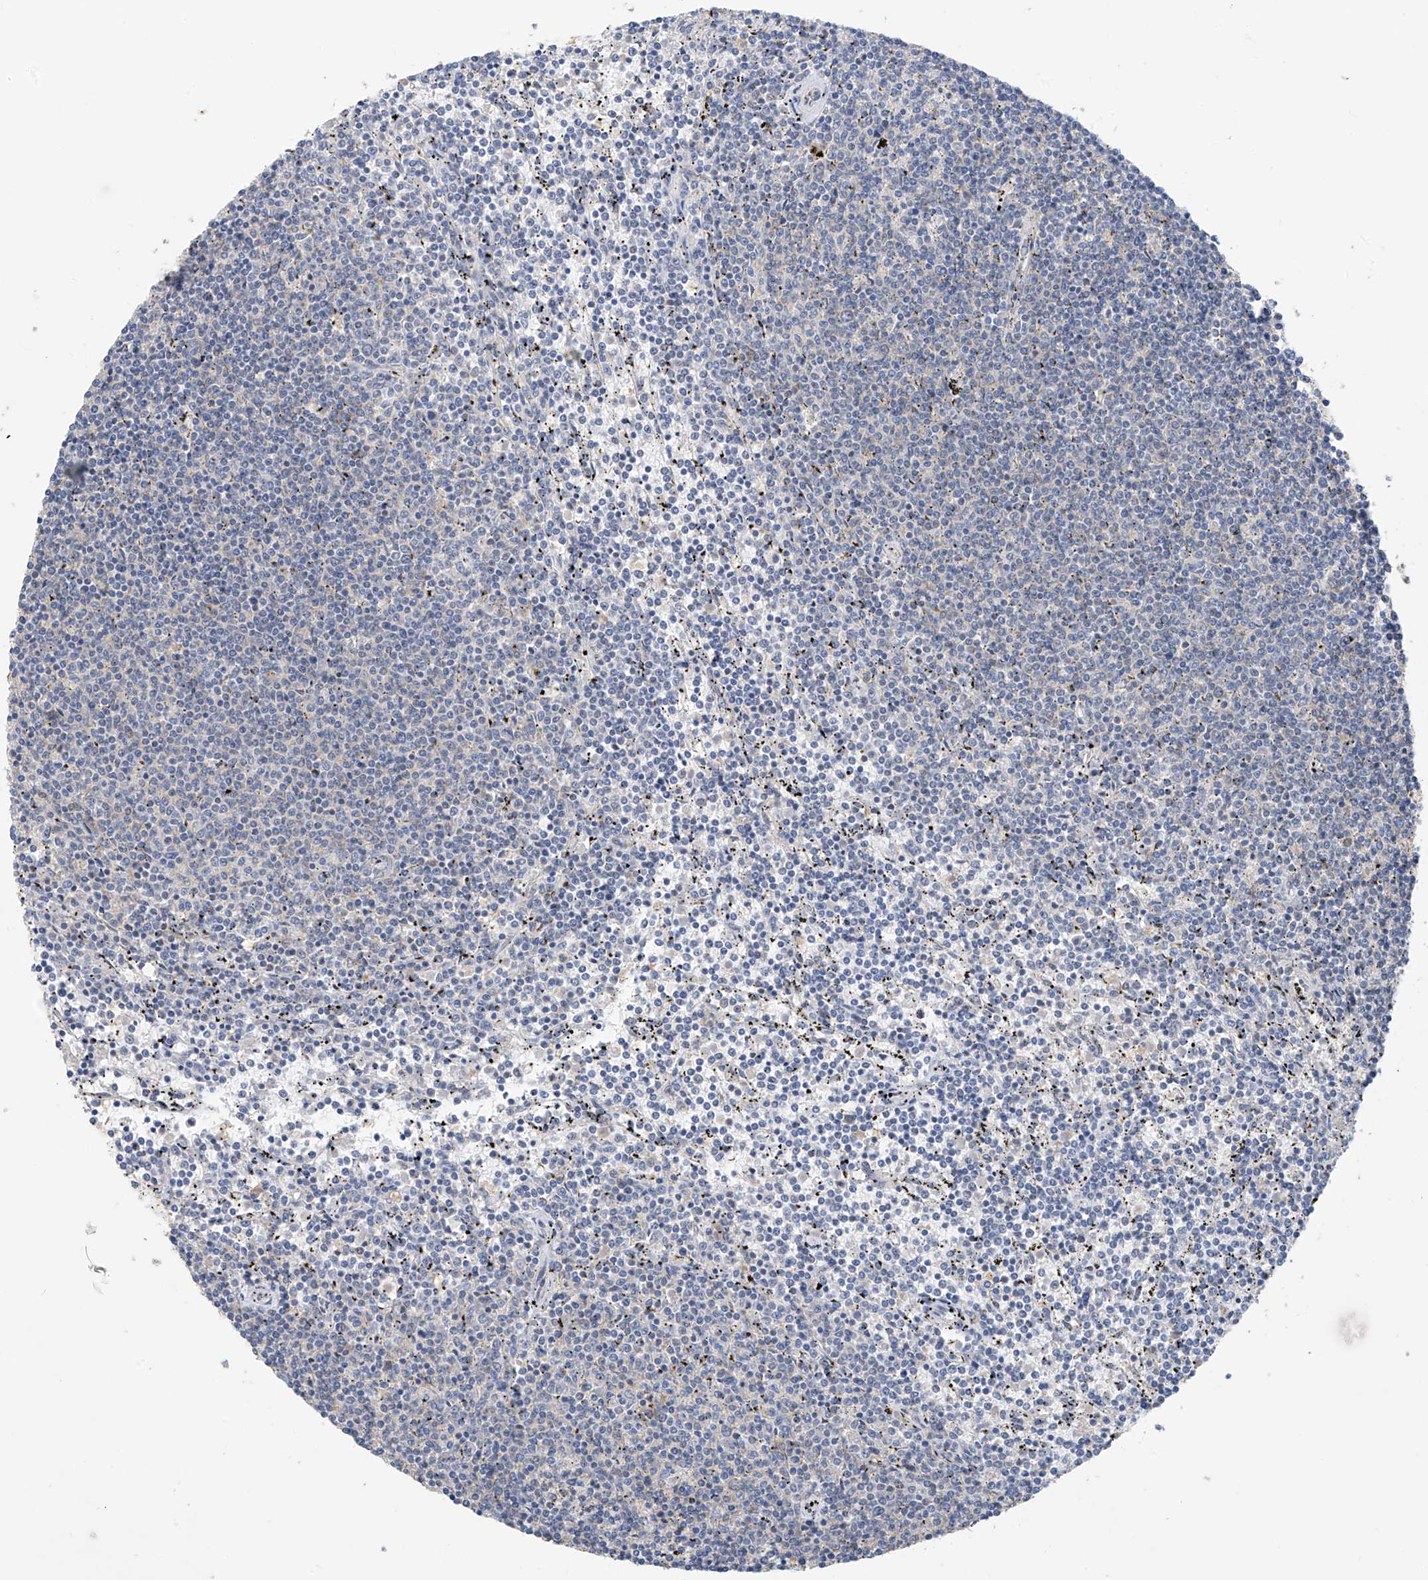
{"staining": {"intensity": "negative", "quantity": "none", "location": "none"}, "tissue": "lymphoma", "cell_type": "Tumor cells", "image_type": "cancer", "snomed": [{"axis": "morphology", "description": "Malignant lymphoma, non-Hodgkin's type, Low grade"}, {"axis": "topography", "description": "Spleen"}], "caption": "Photomicrograph shows no protein staining in tumor cells of lymphoma tissue.", "gene": "RPL4", "patient": {"sex": "female", "age": 50}}